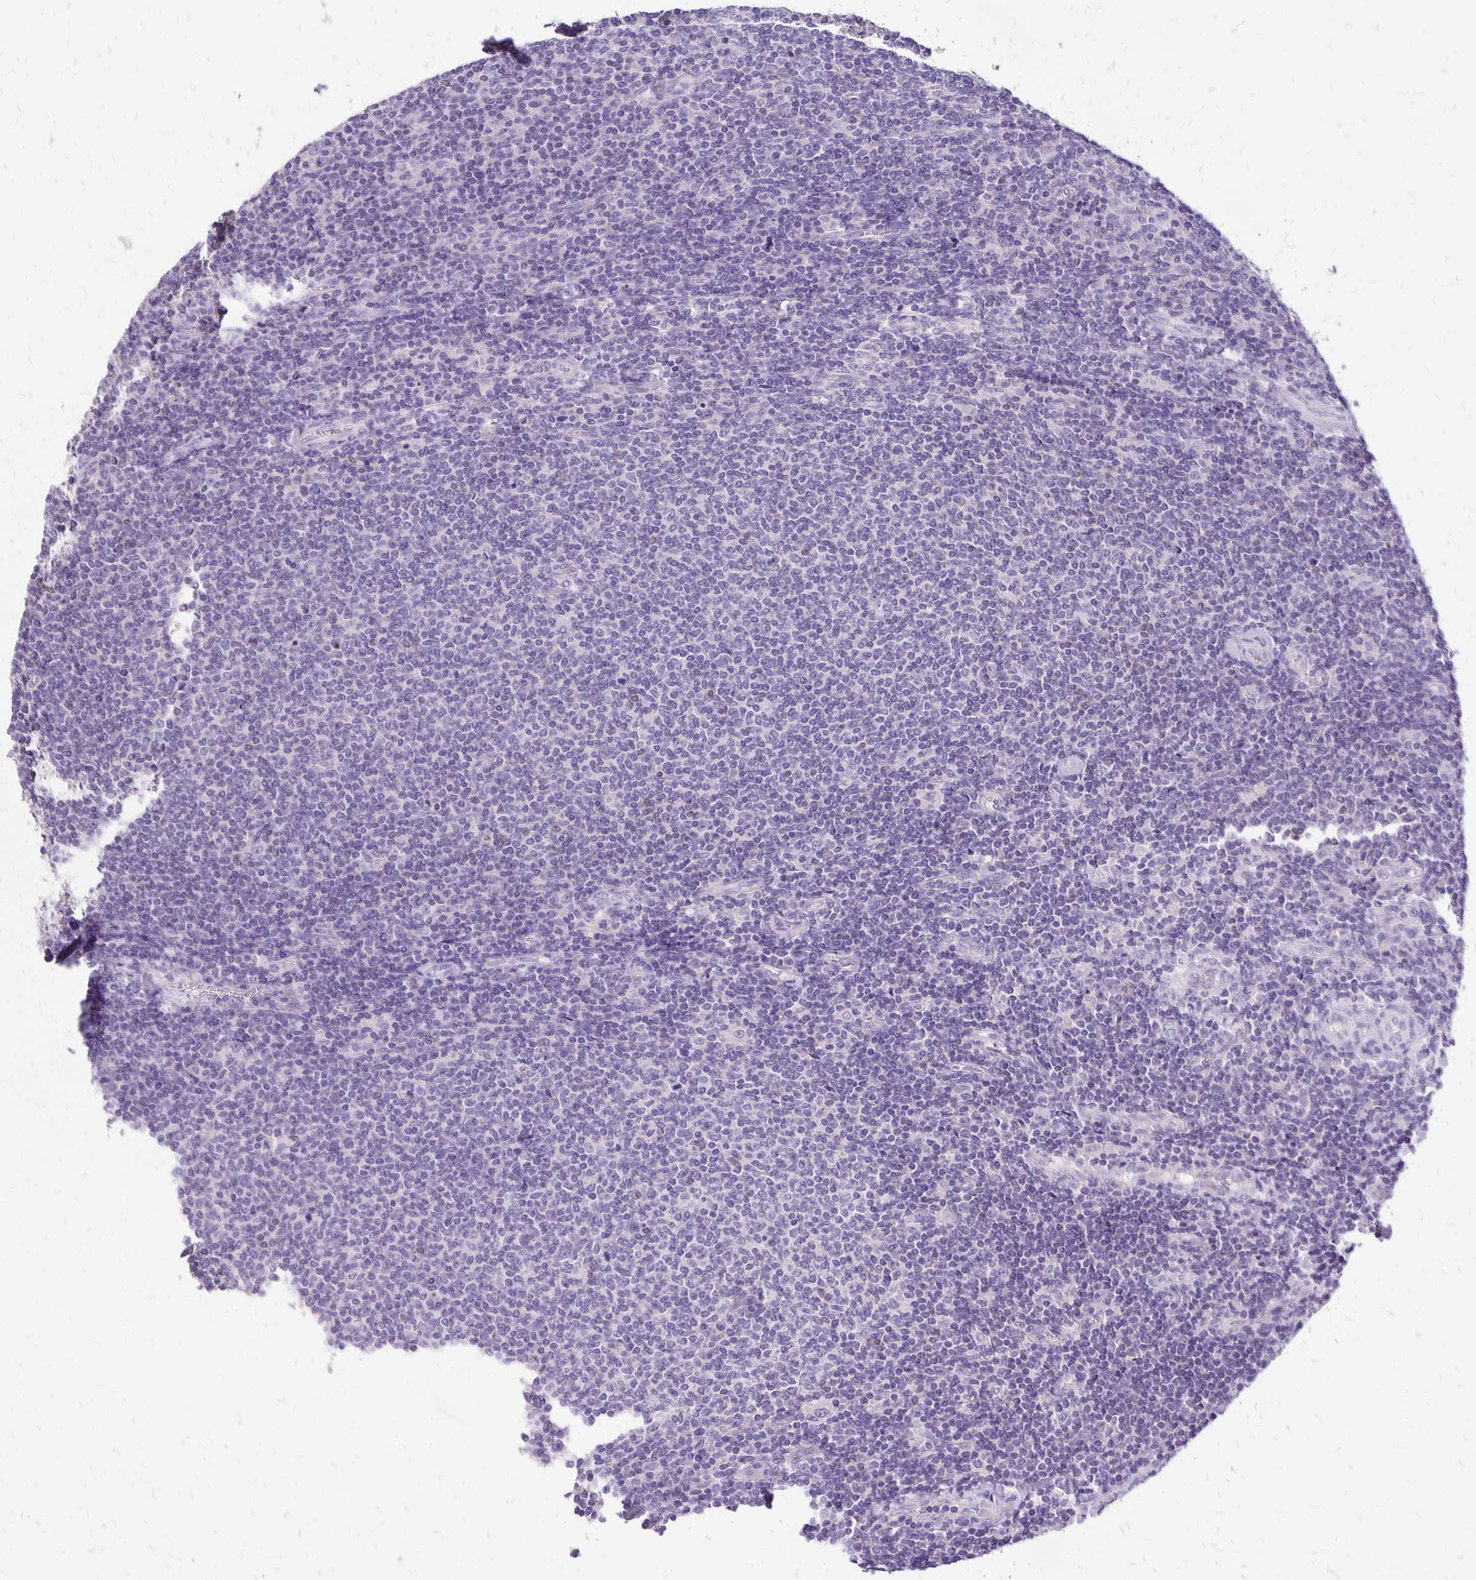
{"staining": {"intensity": "negative", "quantity": "none", "location": "none"}, "tissue": "lymphoma", "cell_type": "Tumor cells", "image_type": "cancer", "snomed": [{"axis": "morphology", "description": "Malignant lymphoma, non-Hodgkin's type, Low grade"}, {"axis": "topography", "description": "Lymph node"}], "caption": "The IHC histopathology image has no significant expression in tumor cells of lymphoma tissue.", "gene": "ANKRD45", "patient": {"sex": "male", "age": 52}}